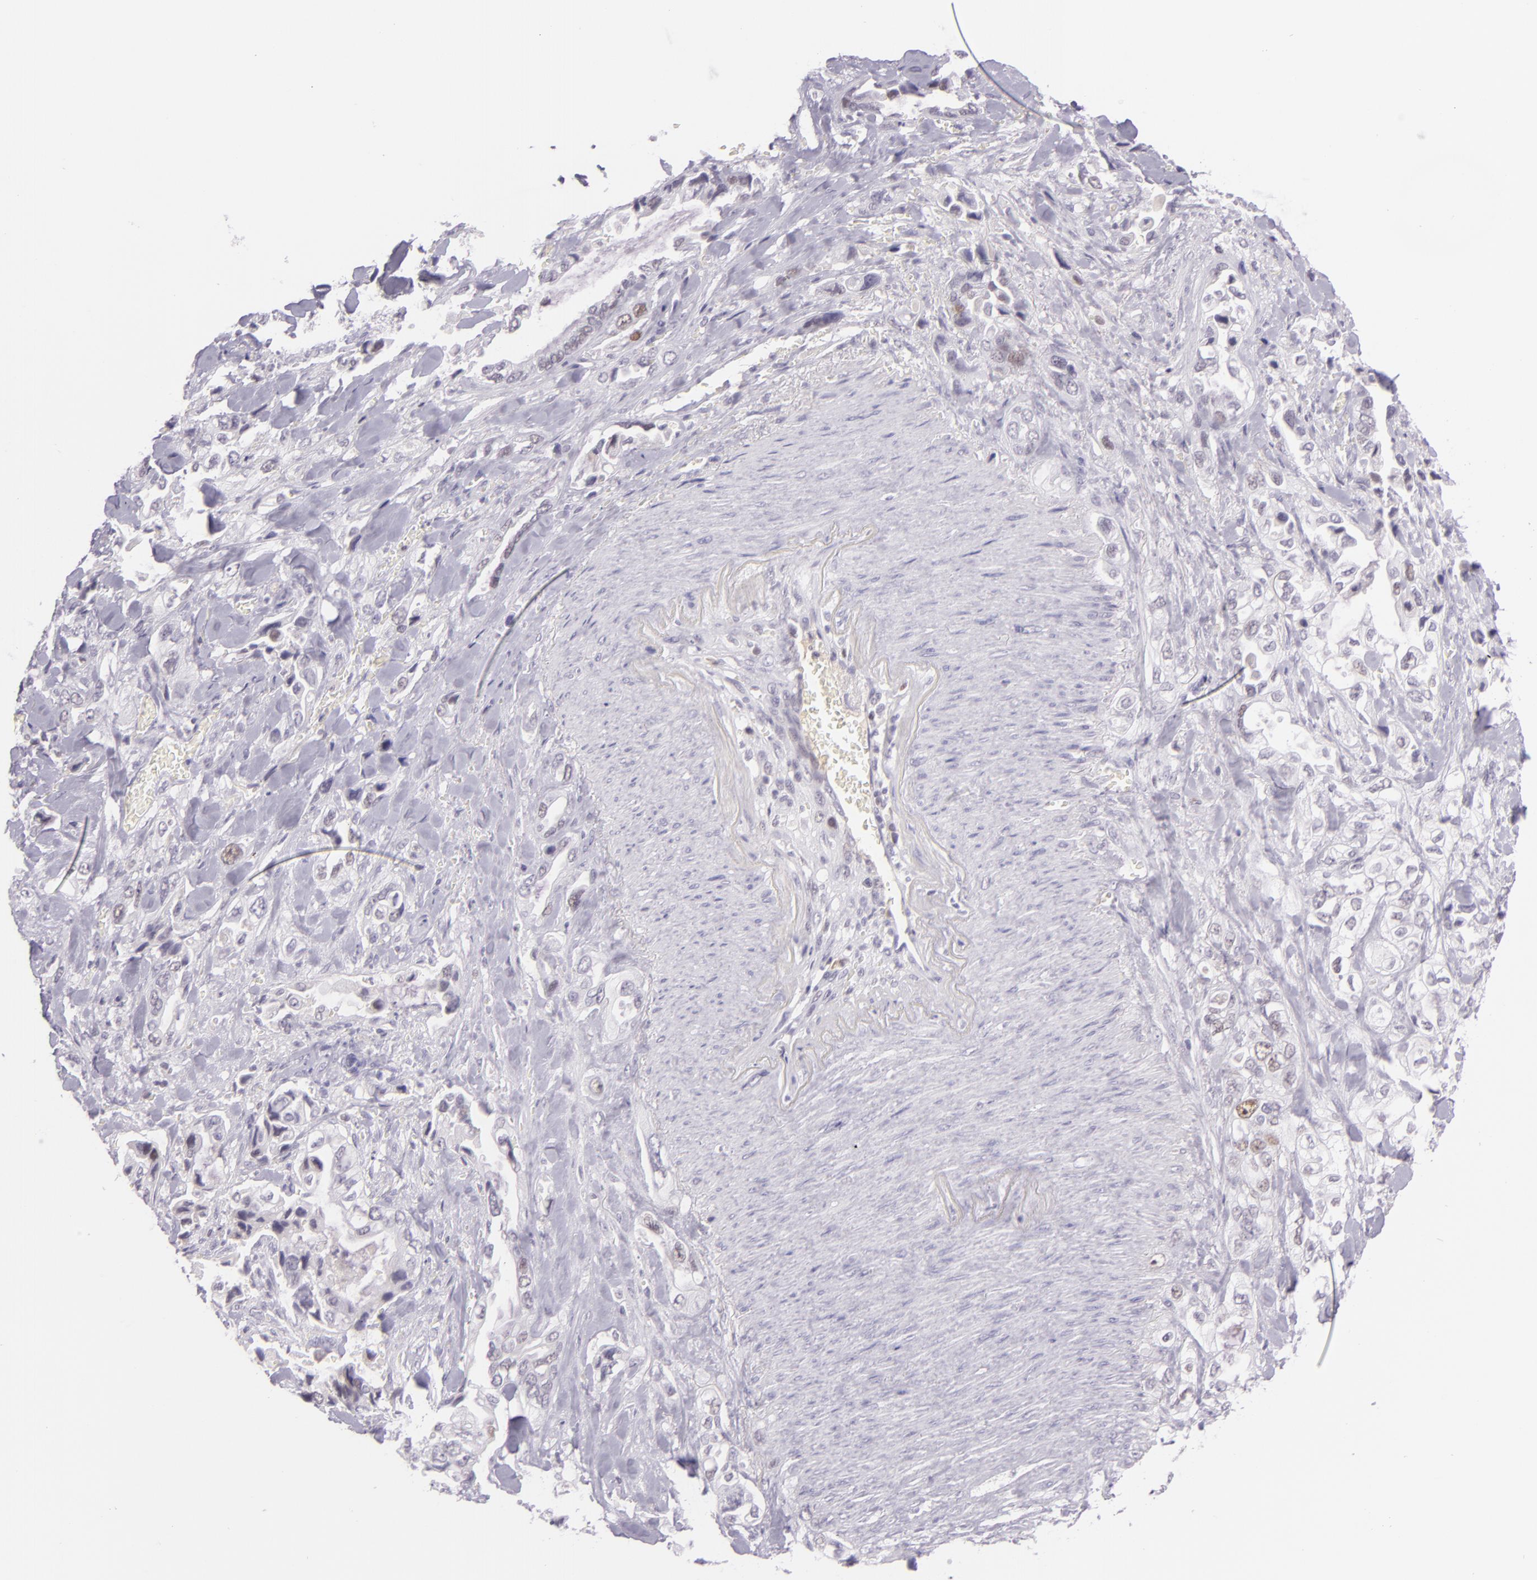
{"staining": {"intensity": "weak", "quantity": "<25%", "location": "nuclear"}, "tissue": "pancreatic cancer", "cell_type": "Tumor cells", "image_type": "cancer", "snomed": [{"axis": "morphology", "description": "Adenocarcinoma, NOS"}, {"axis": "topography", "description": "Pancreas"}], "caption": "This is a micrograph of immunohistochemistry (IHC) staining of pancreatic adenocarcinoma, which shows no staining in tumor cells.", "gene": "CHEK2", "patient": {"sex": "male", "age": 69}}